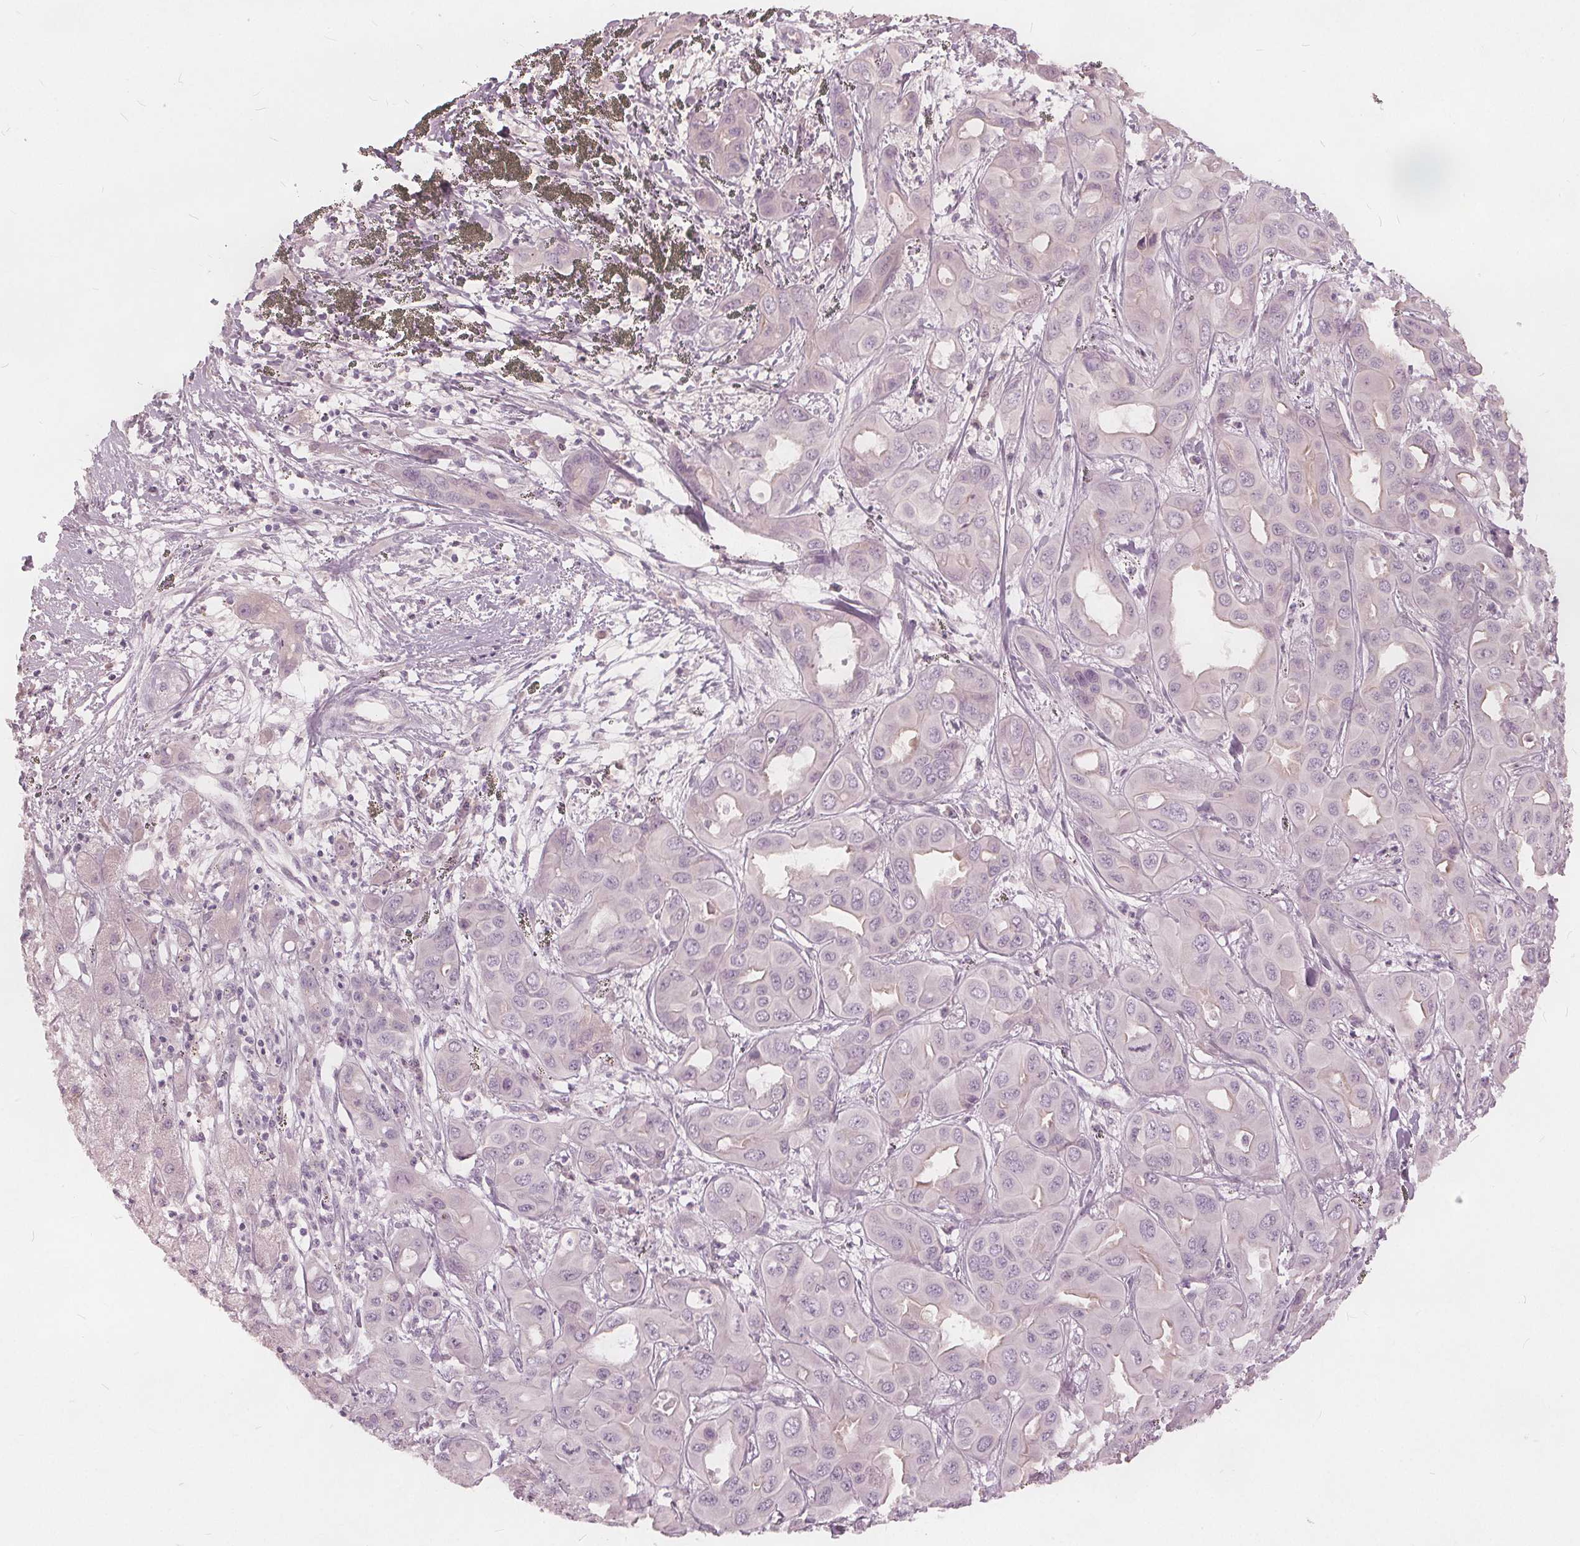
{"staining": {"intensity": "negative", "quantity": "none", "location": "none"}, "tissue": "liver cancer", "cell_type": "Tumor cells", "image_type": "cancer", "snomed": [{"axis": "morphology", "description": "Cholangiocarcinoma"}, {"axis": "topography", "description": "Liver"}], "caption": "Human liver cholangiocarcinoma stained for a protein using IHC exhibits no expression in tumor cells.", "gene": "KLK13", "patient": {"sex": "female", "age": 60}}